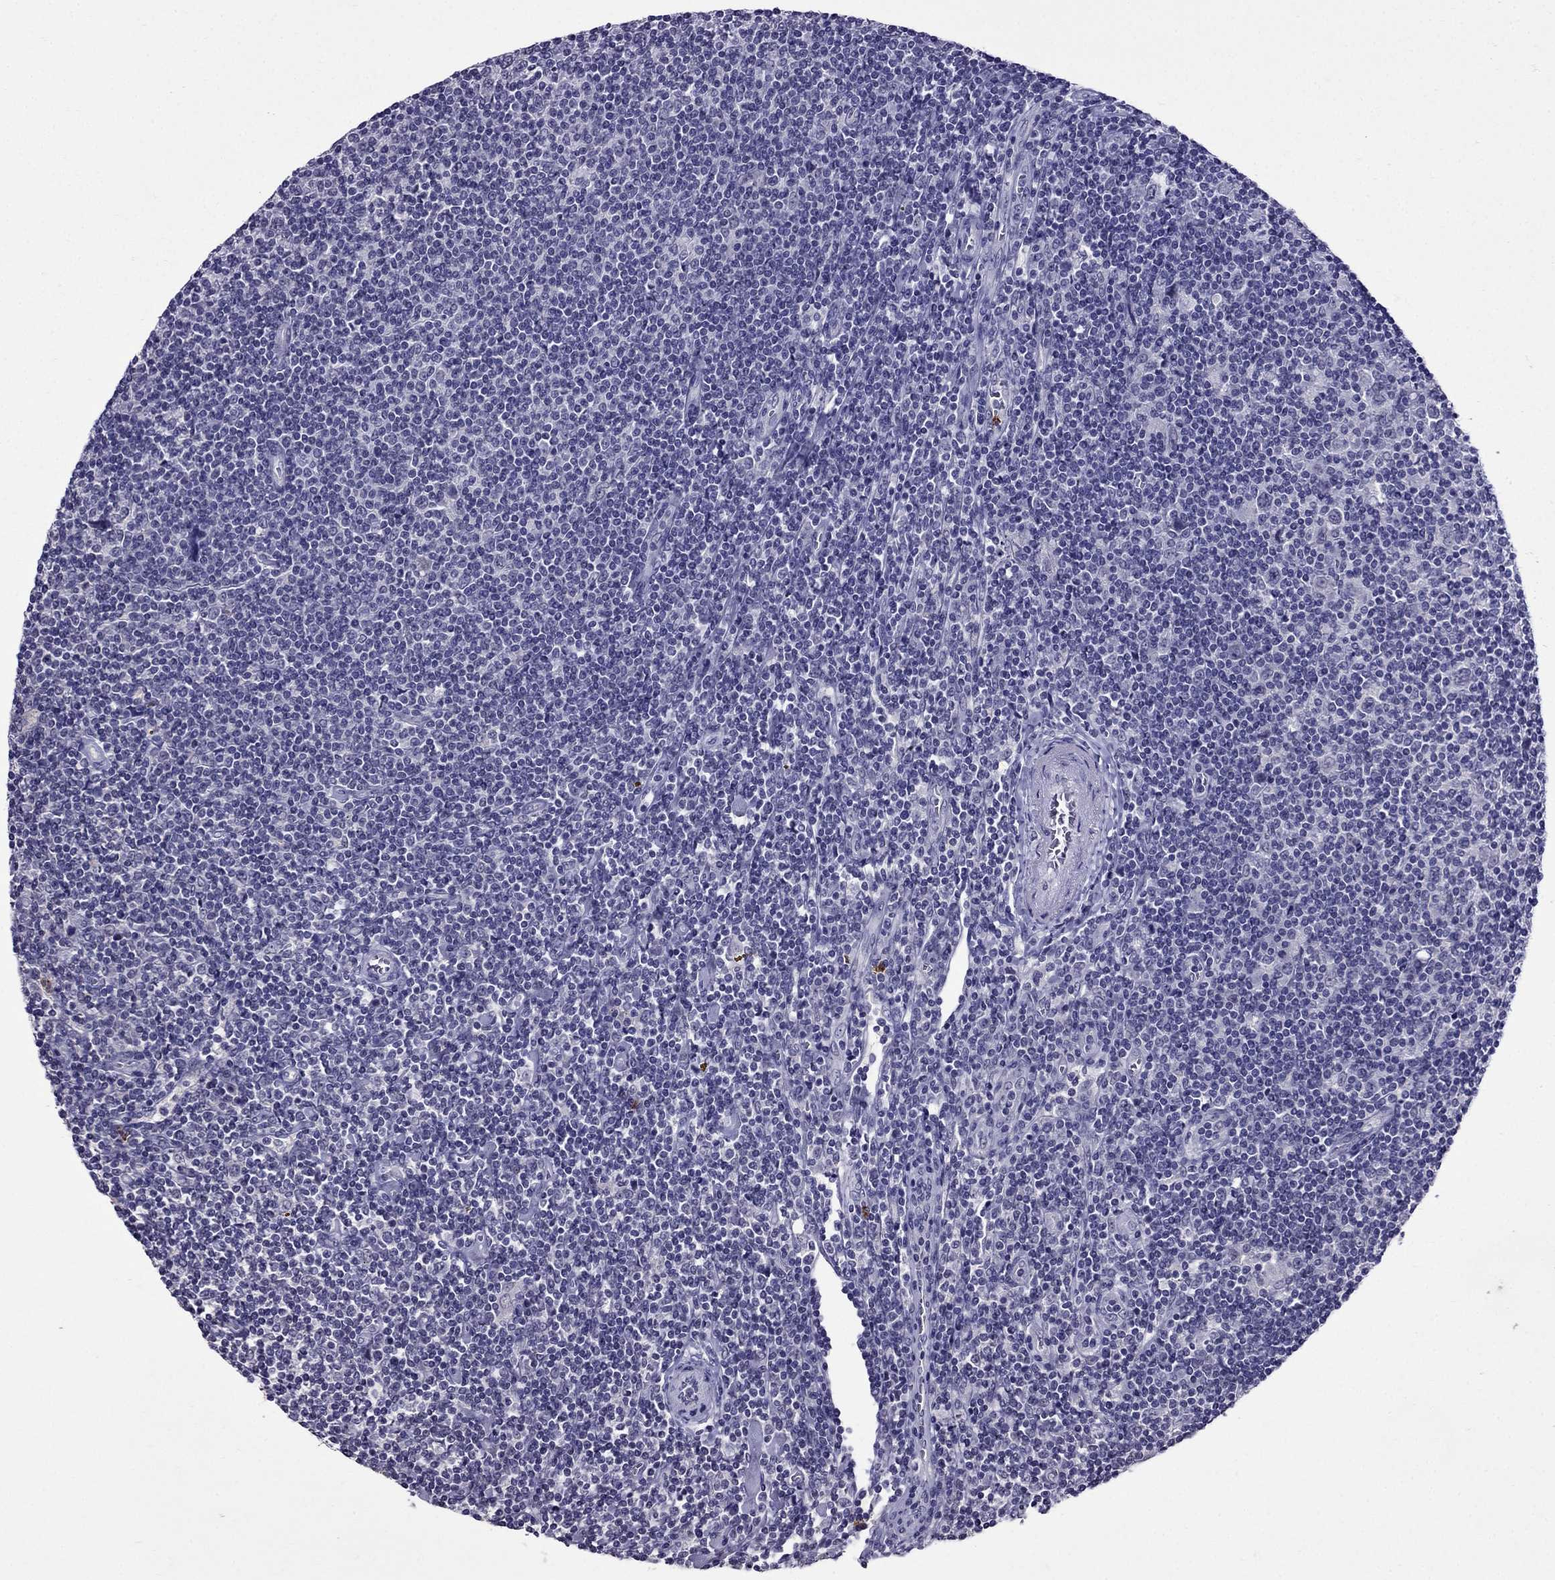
{"staining": {"intensity": "negative", "quantity": "none", "location": "none"}, "tissue": "lymphoma", "cell_type": "Tumor cells", "image_type": "cancer", "snomed": [{"axis": "morphology", "description": "Hodgkin's disease, NOS"}, {"axis": "topography", "description": "Lymph node"}], "caption": "Human Hodgkin's disease stained for a protein using IHC displays no expression in tumor cells.", "gene": "OLFM4", "patient": {"sex": "male", "age": 40}}